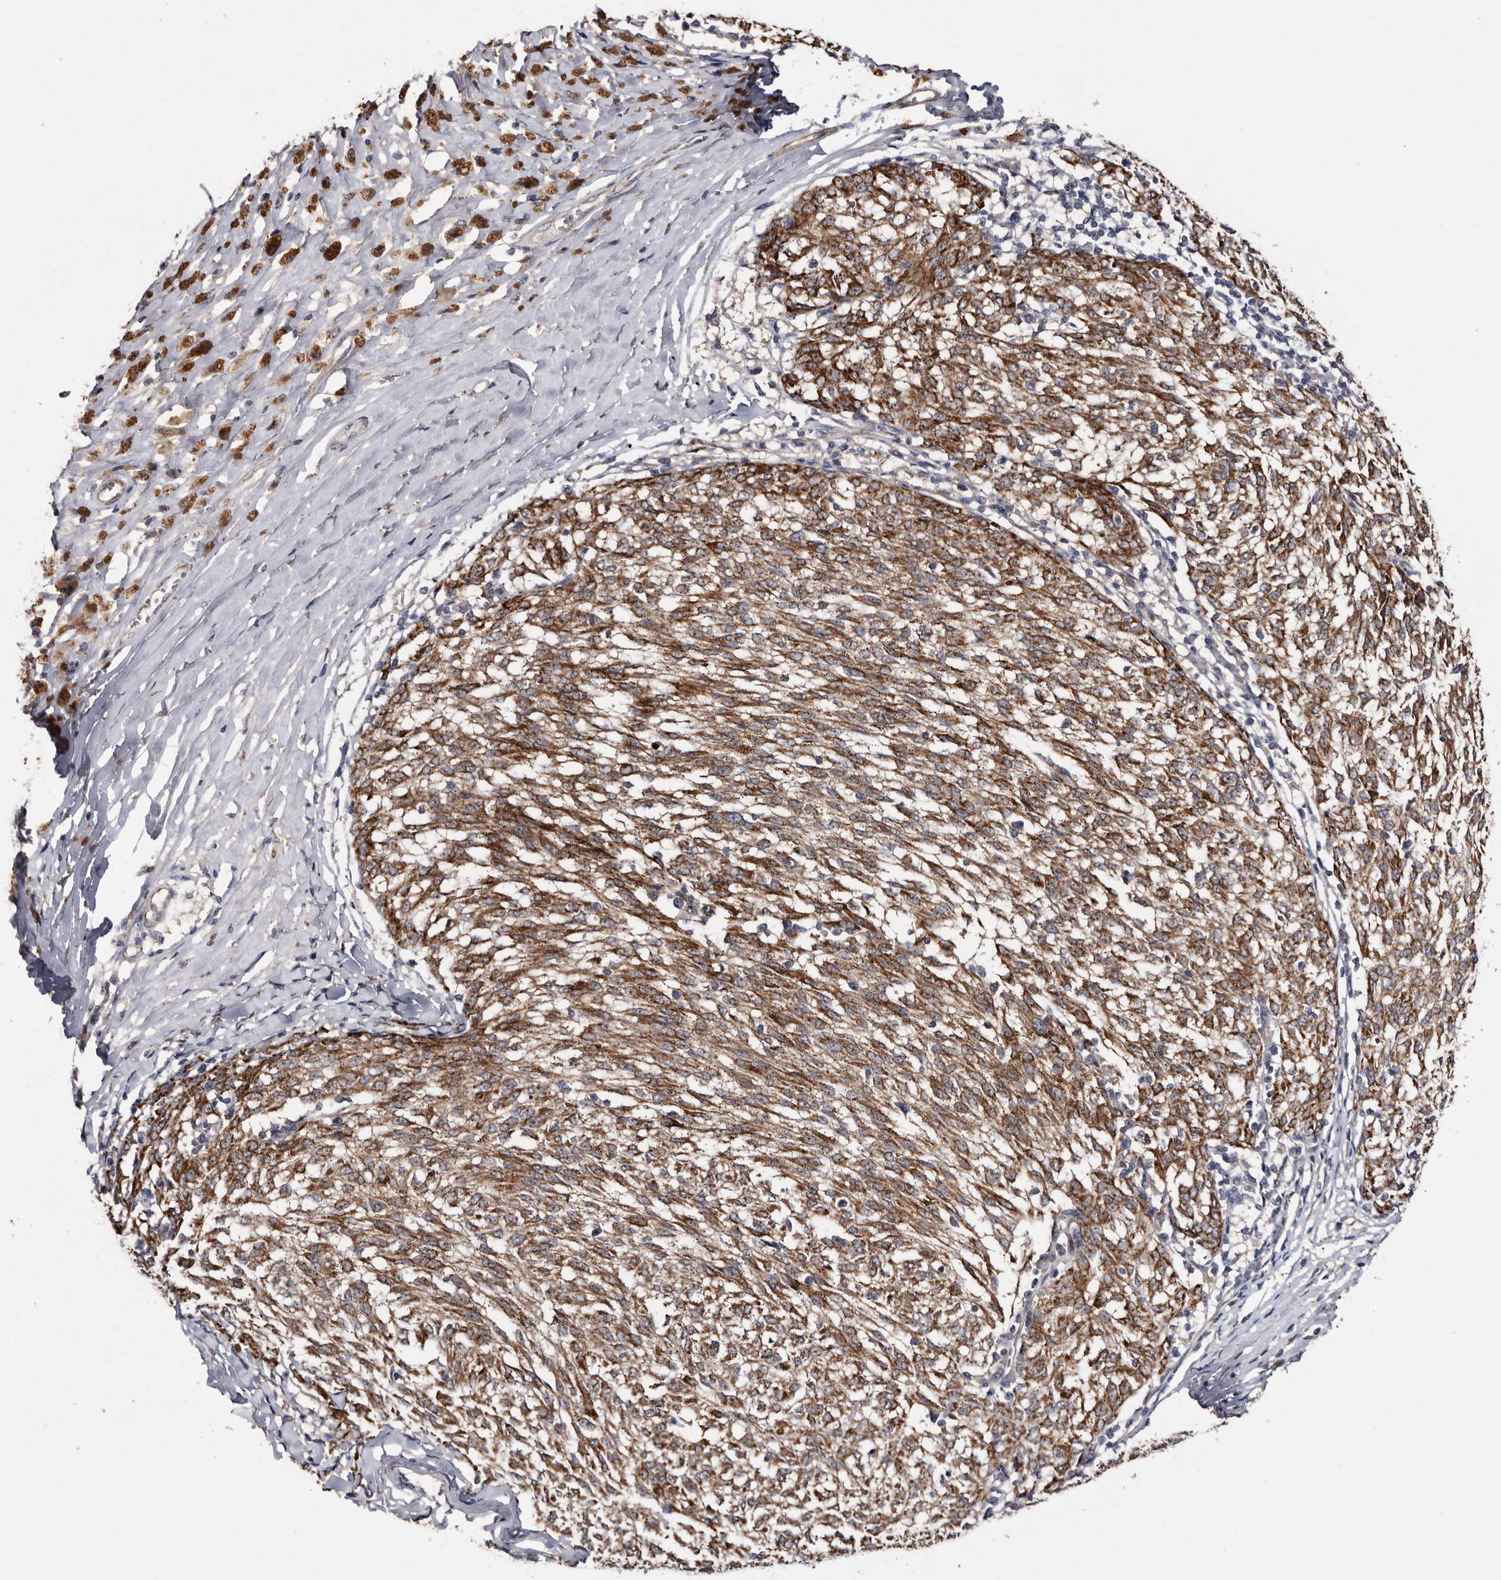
{"staining": {"intensity": "moderate", "quantity": ">75%", "location": "cytoplasmic/membranous"}, "tissue": "melanoma", "cell_type": "Tumor cells", "image_type": "cancer", "snomed": [{"axis": "morphology", "description": "Malignant melanoma, NOS"}, {"axis": "topography", "description": "Skin"}], "caption": "Immunohistochemical staining of human malignant melanoma reveals medium levels of moderate cytoplasmic/membranous expression in approximately >75% of tumor cells. (Stains: DAB in brown, nuclei in blue, Microscopy: brightfield microscopy at high magnification).", "gene": "ARMCX2", "patient": {"sex": "female", "age": 72}}